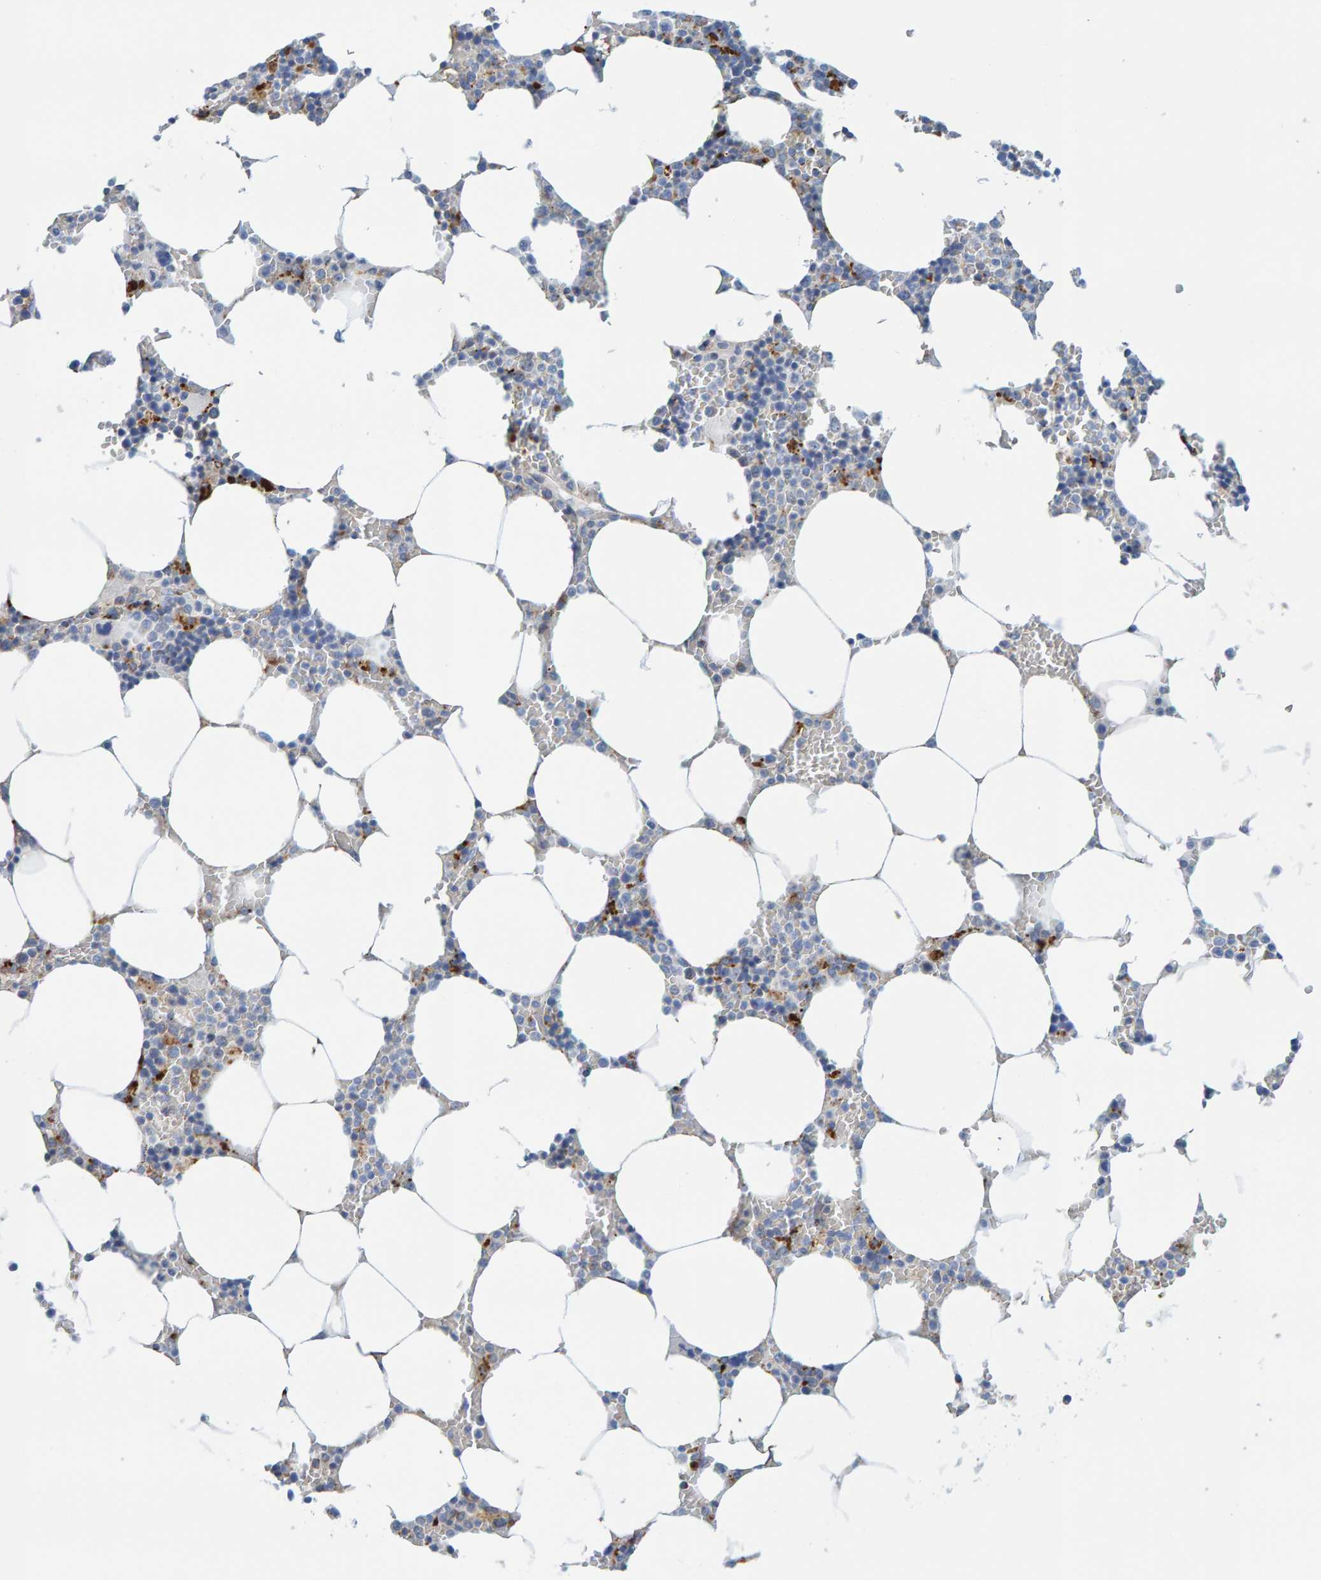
{"staining": {"intensity": "strong", "quantity": "<25%", "location": "cytoplasmic/membranous"}, "tissue": "bone marrow", "cell_type": "Hematopoietic cells", "image_type": "normal", "snomed": [{"axis": "morphology", "description": "Normal tissue, NOS"}, {"axis": "topography", "description": "Bone marrow"}], "caption": "IHC of unremarkable human bone marrow demonstrates medium levels of strong cytoplasmic/membranous expression in approximately <25% of hematopoietic cells.", "gene": "BIN3", "patient": {"sex": "male", "age": 70}}